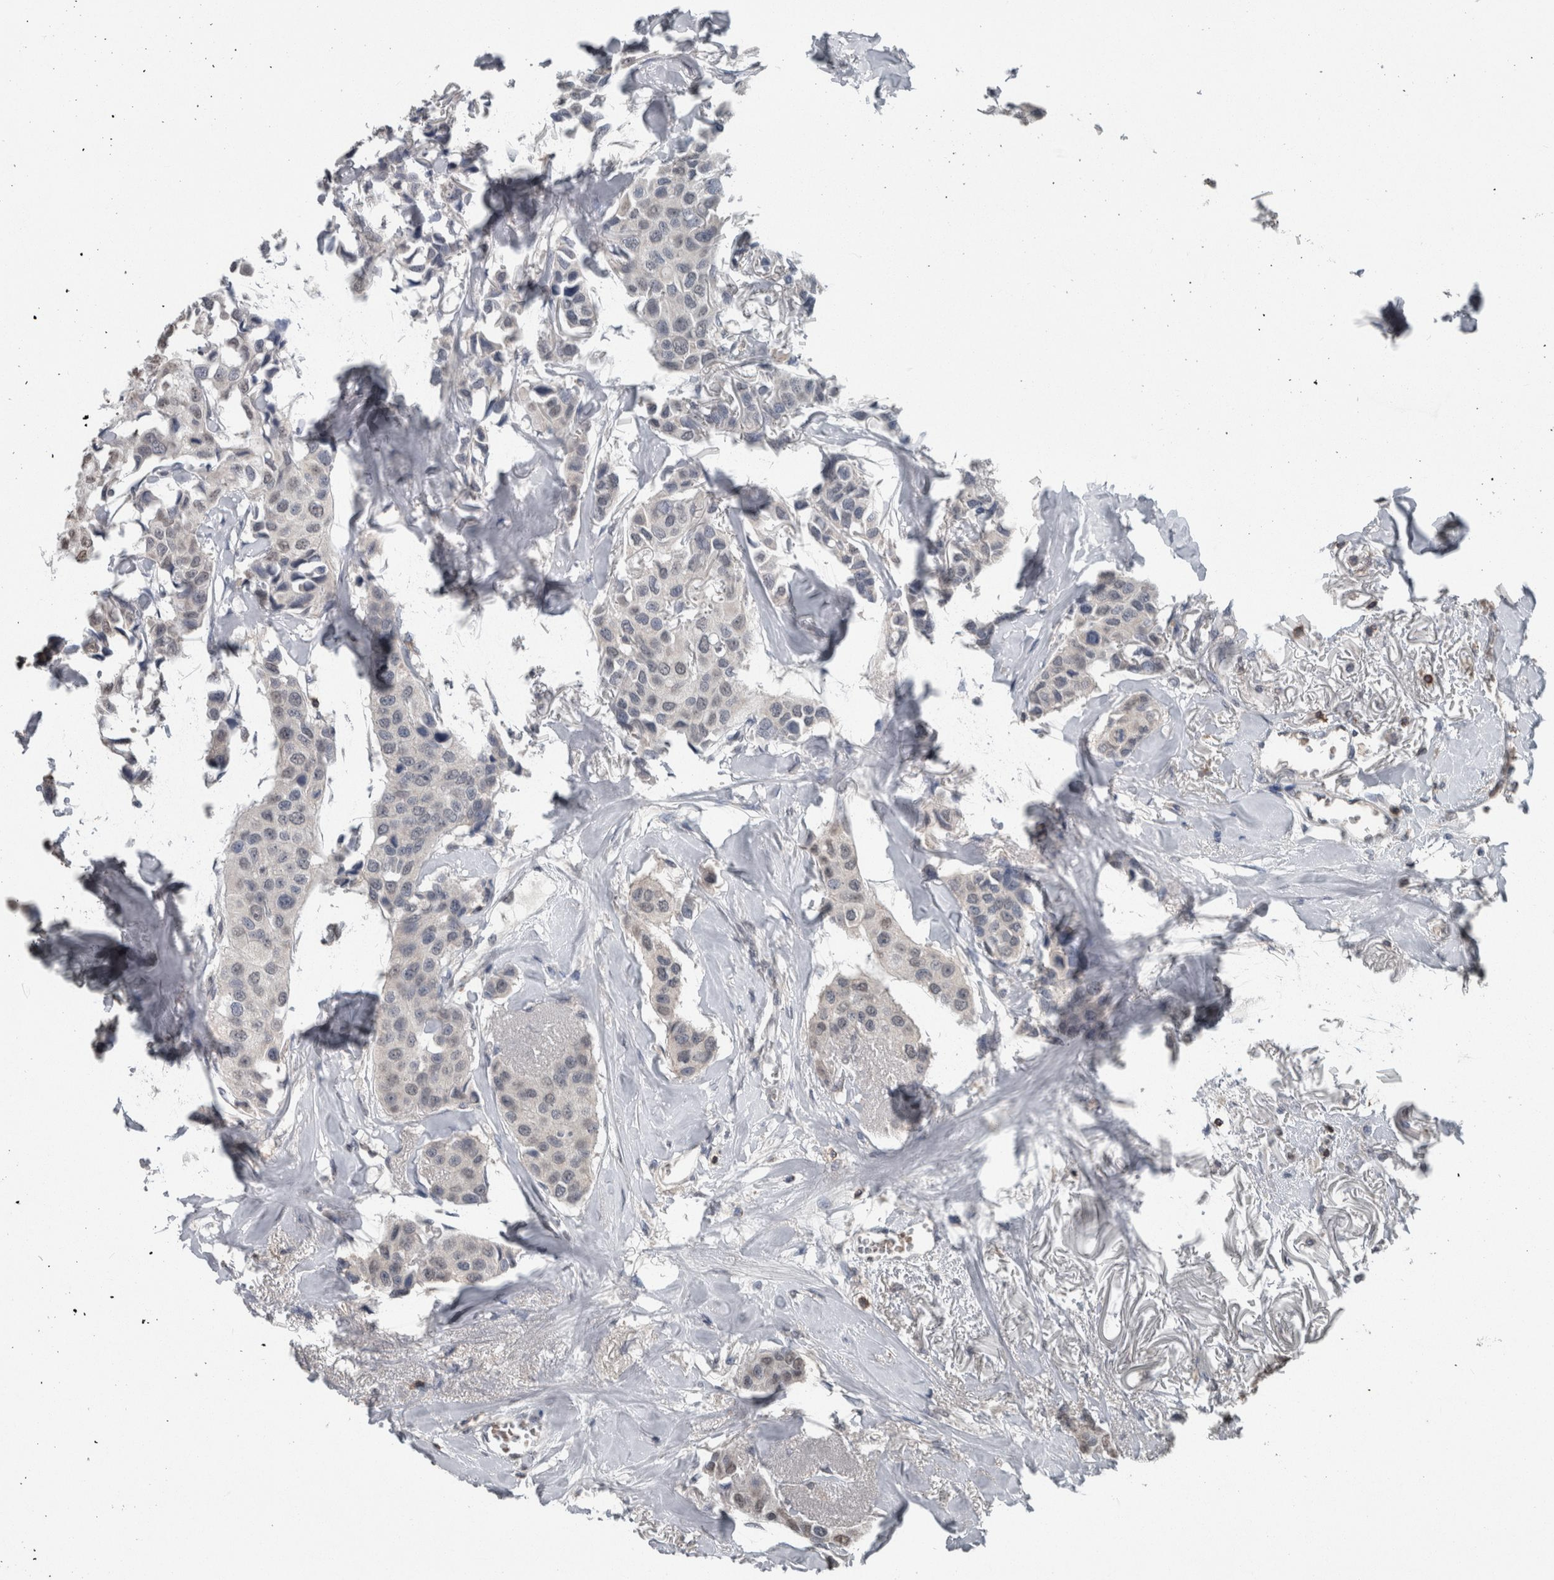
{"staining": {"intensity": "negative", "quantity": "none", "location": "none"}, "tissue": "breast cancer", "cell_type": "Tumor cells", "image_type": "cancer", "snomed": [{"axis": "morphology", "description": "Duct carcinoma"}, {"axis": "topography", "description": "Breast"}], "caption": "Tumor cells show no significant staining in breast infiltrating ductal carcinoma.", "gene": "MAFF", "patient": {"sex": "female", "age": 80}}